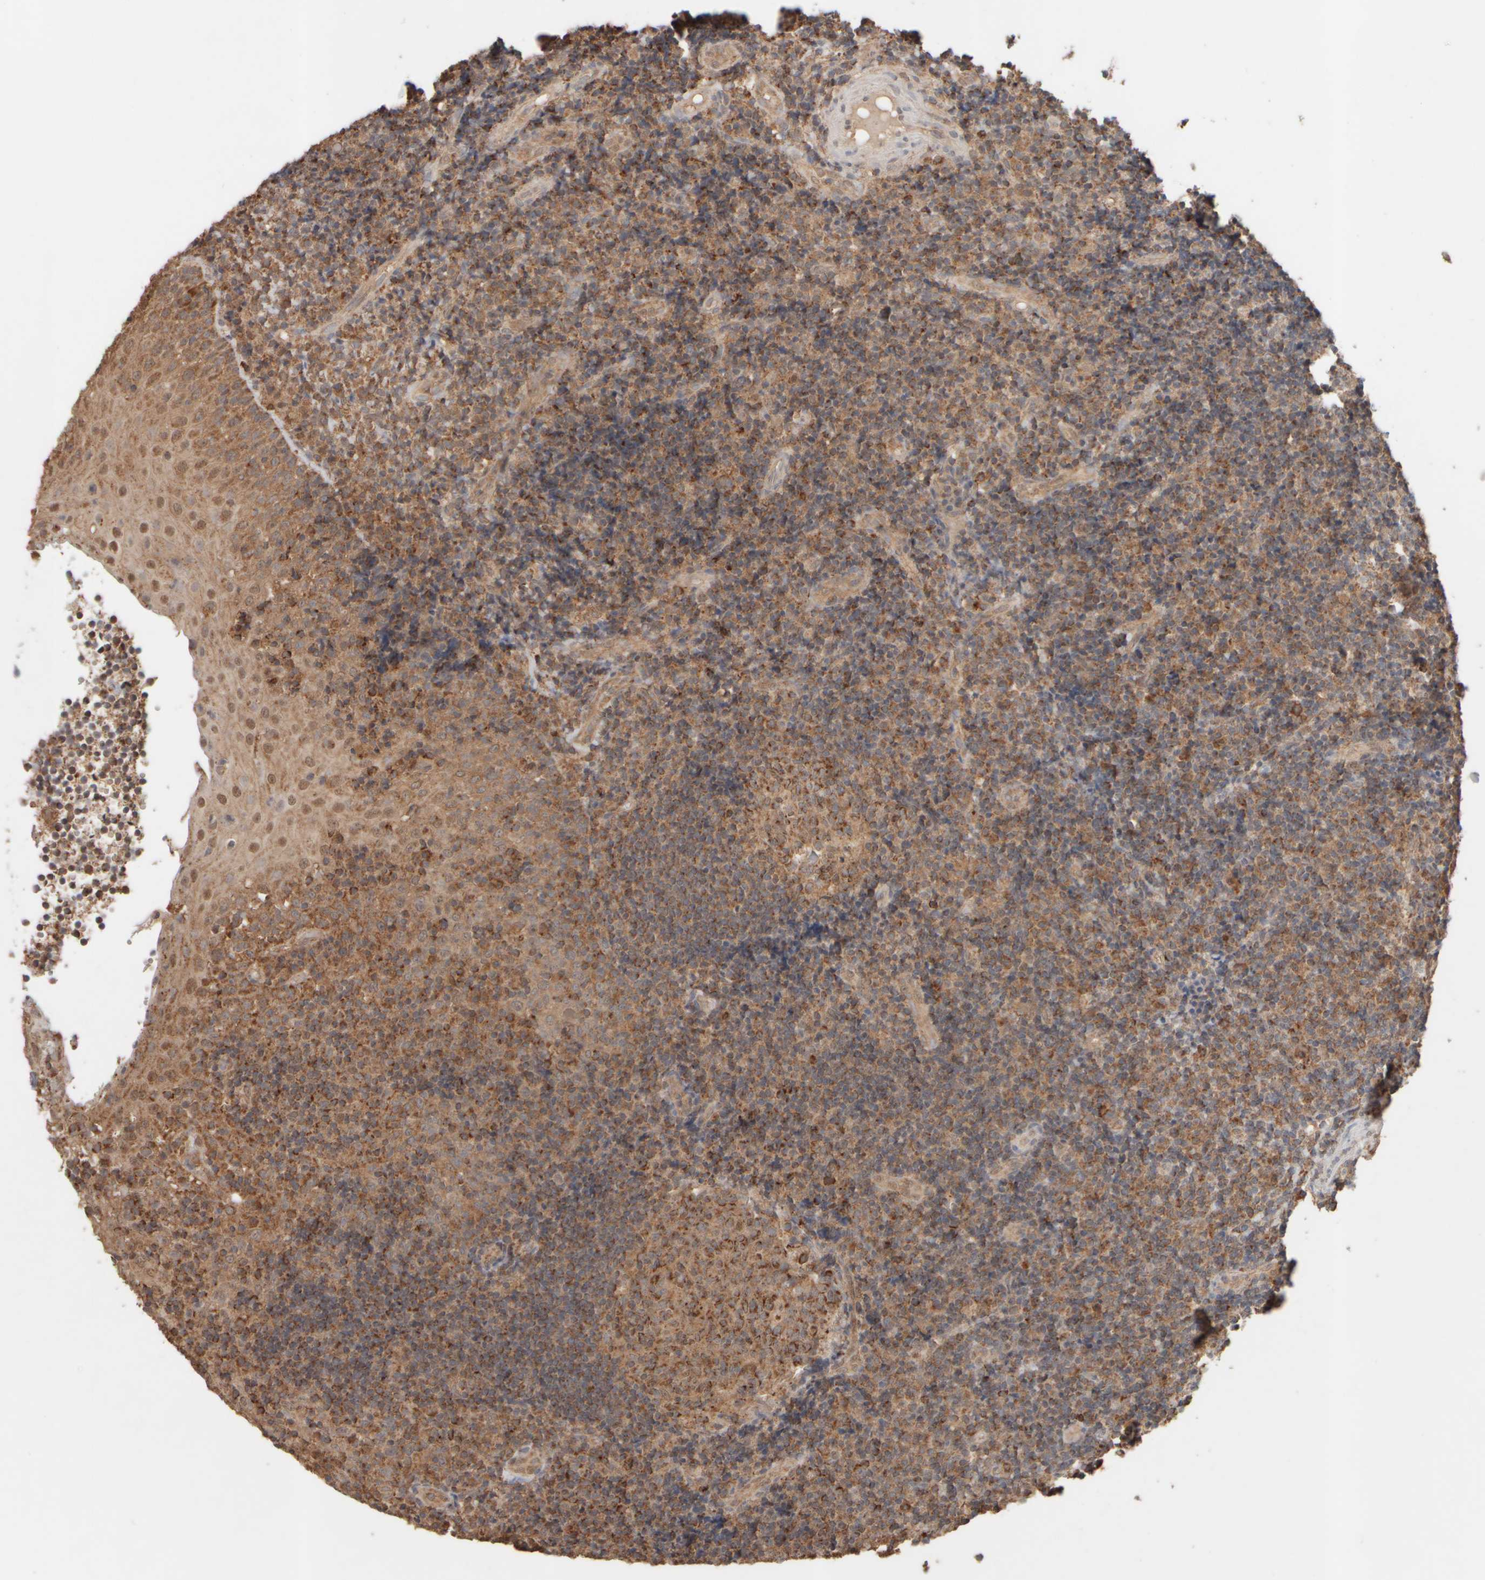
{"staining": {"intensity": "strong", "quantity": "25%-75%", "location": "cytoplasmic/membranous"}, "tissue": "tonsil", "cell_type": "Germinal center cells", "image_type": "normal", "snomed": [{"axis": "morphology", "description": "Normal tissue, NOS"}, {"axis": "topography", "description": "Tonsil"}], "caption": "Strong cytoplasmic/membranous expression is appreciated in about 25%-75% of germinal center cells in unremarkable tonsil. (brown staining indicates protein expression, while blue staining denotes nuclei).", "gene": "EIF2B3", "patient": {"sex": "female", "age": 40}}